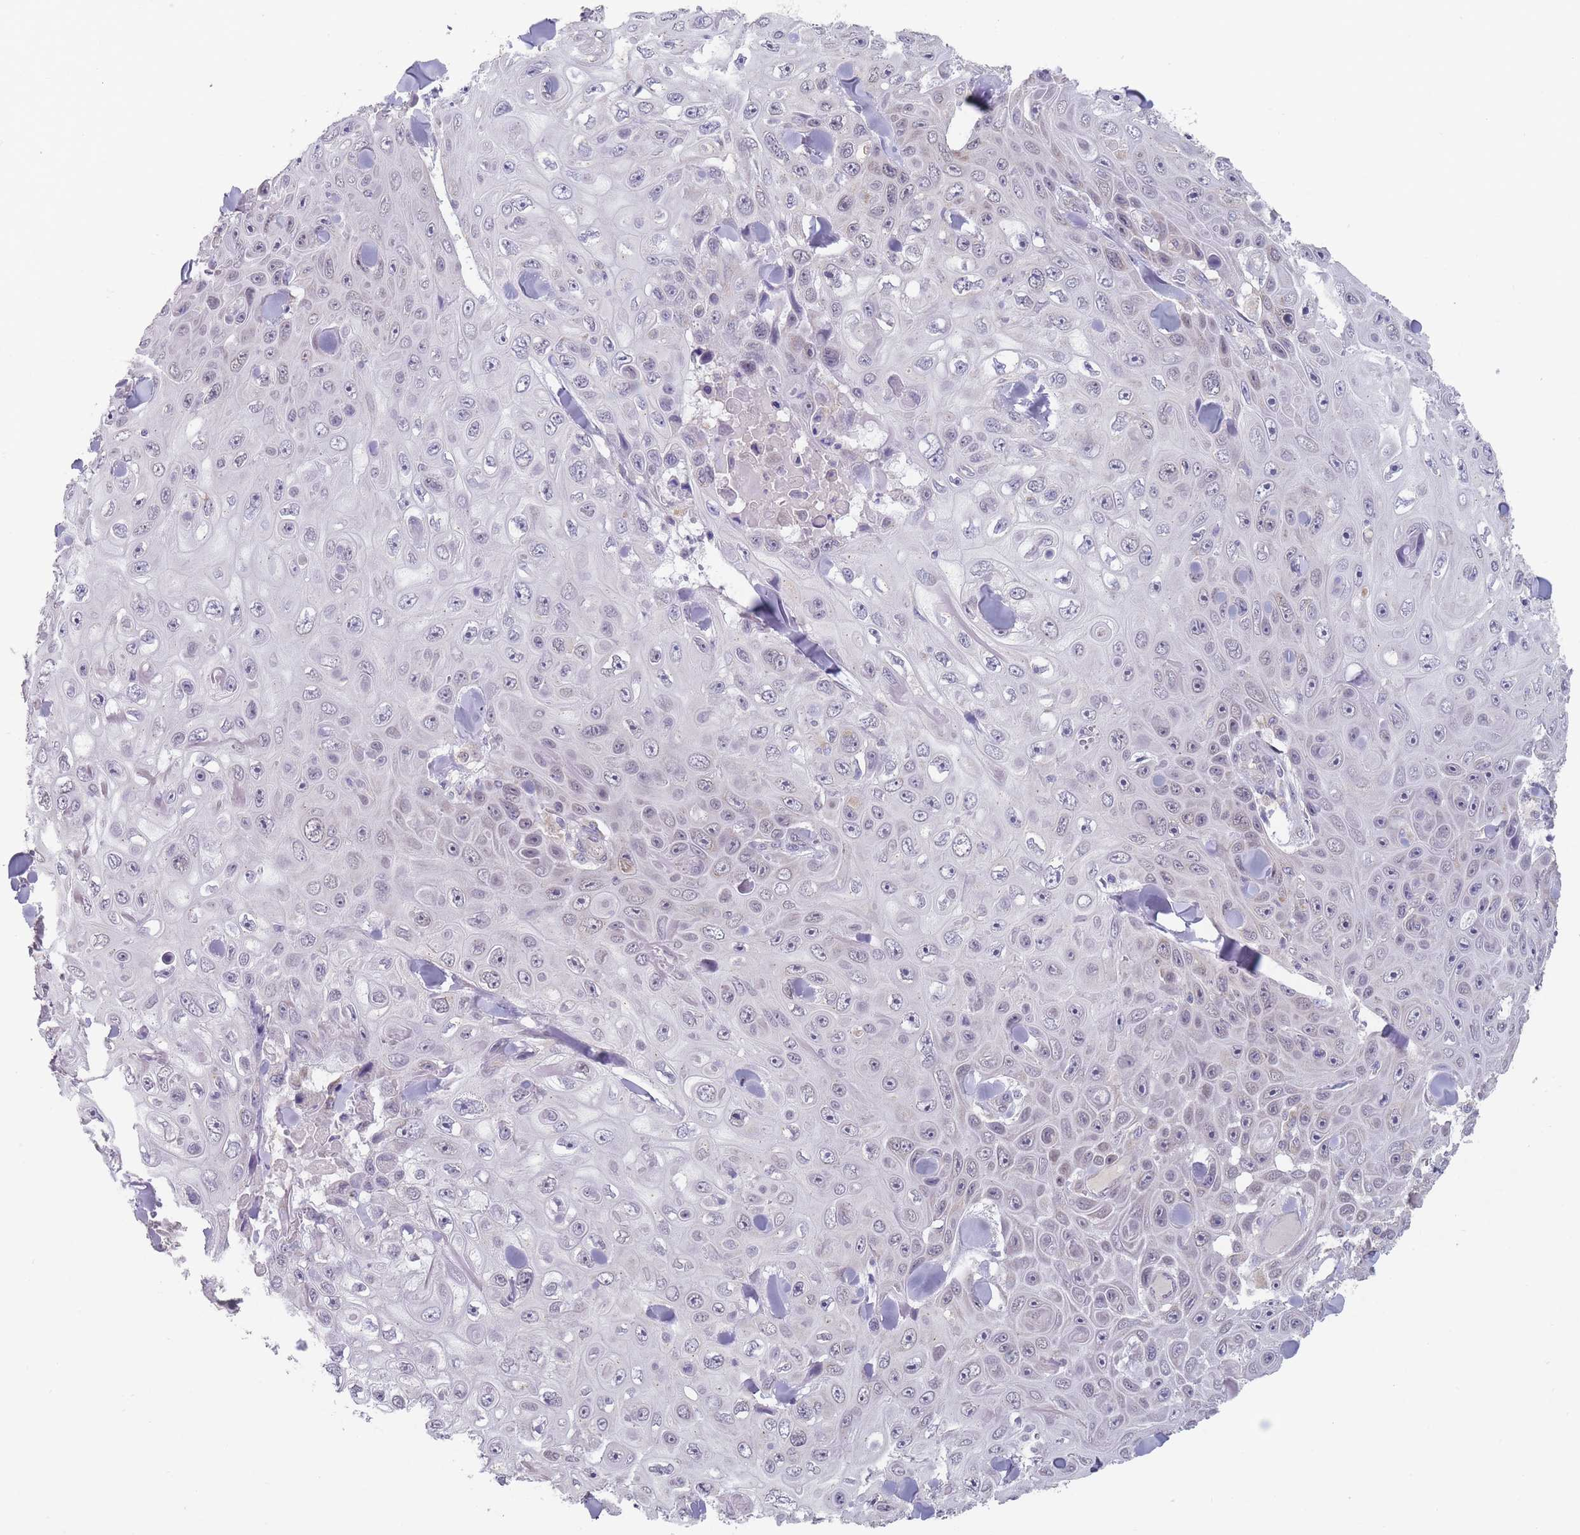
{"staining": {"intensity": "negative", "quantity": "none", "location": "none"}, "tissue": "skin cancer", "cell_type": "Tumor cells", "image_type": "cancer", "snomed": [{"axis": "morphology", "description": "Squamous cell carcinoma, NOS"}, {"axis": "topography", "description": "Skin"}], "caption": "Immunohistochemistry of squamous cell carcinoma (skin) demonstrates no staining in tumor cells.", "gene": "PEX7", "patient": {"sex": "male", "age": 82}}